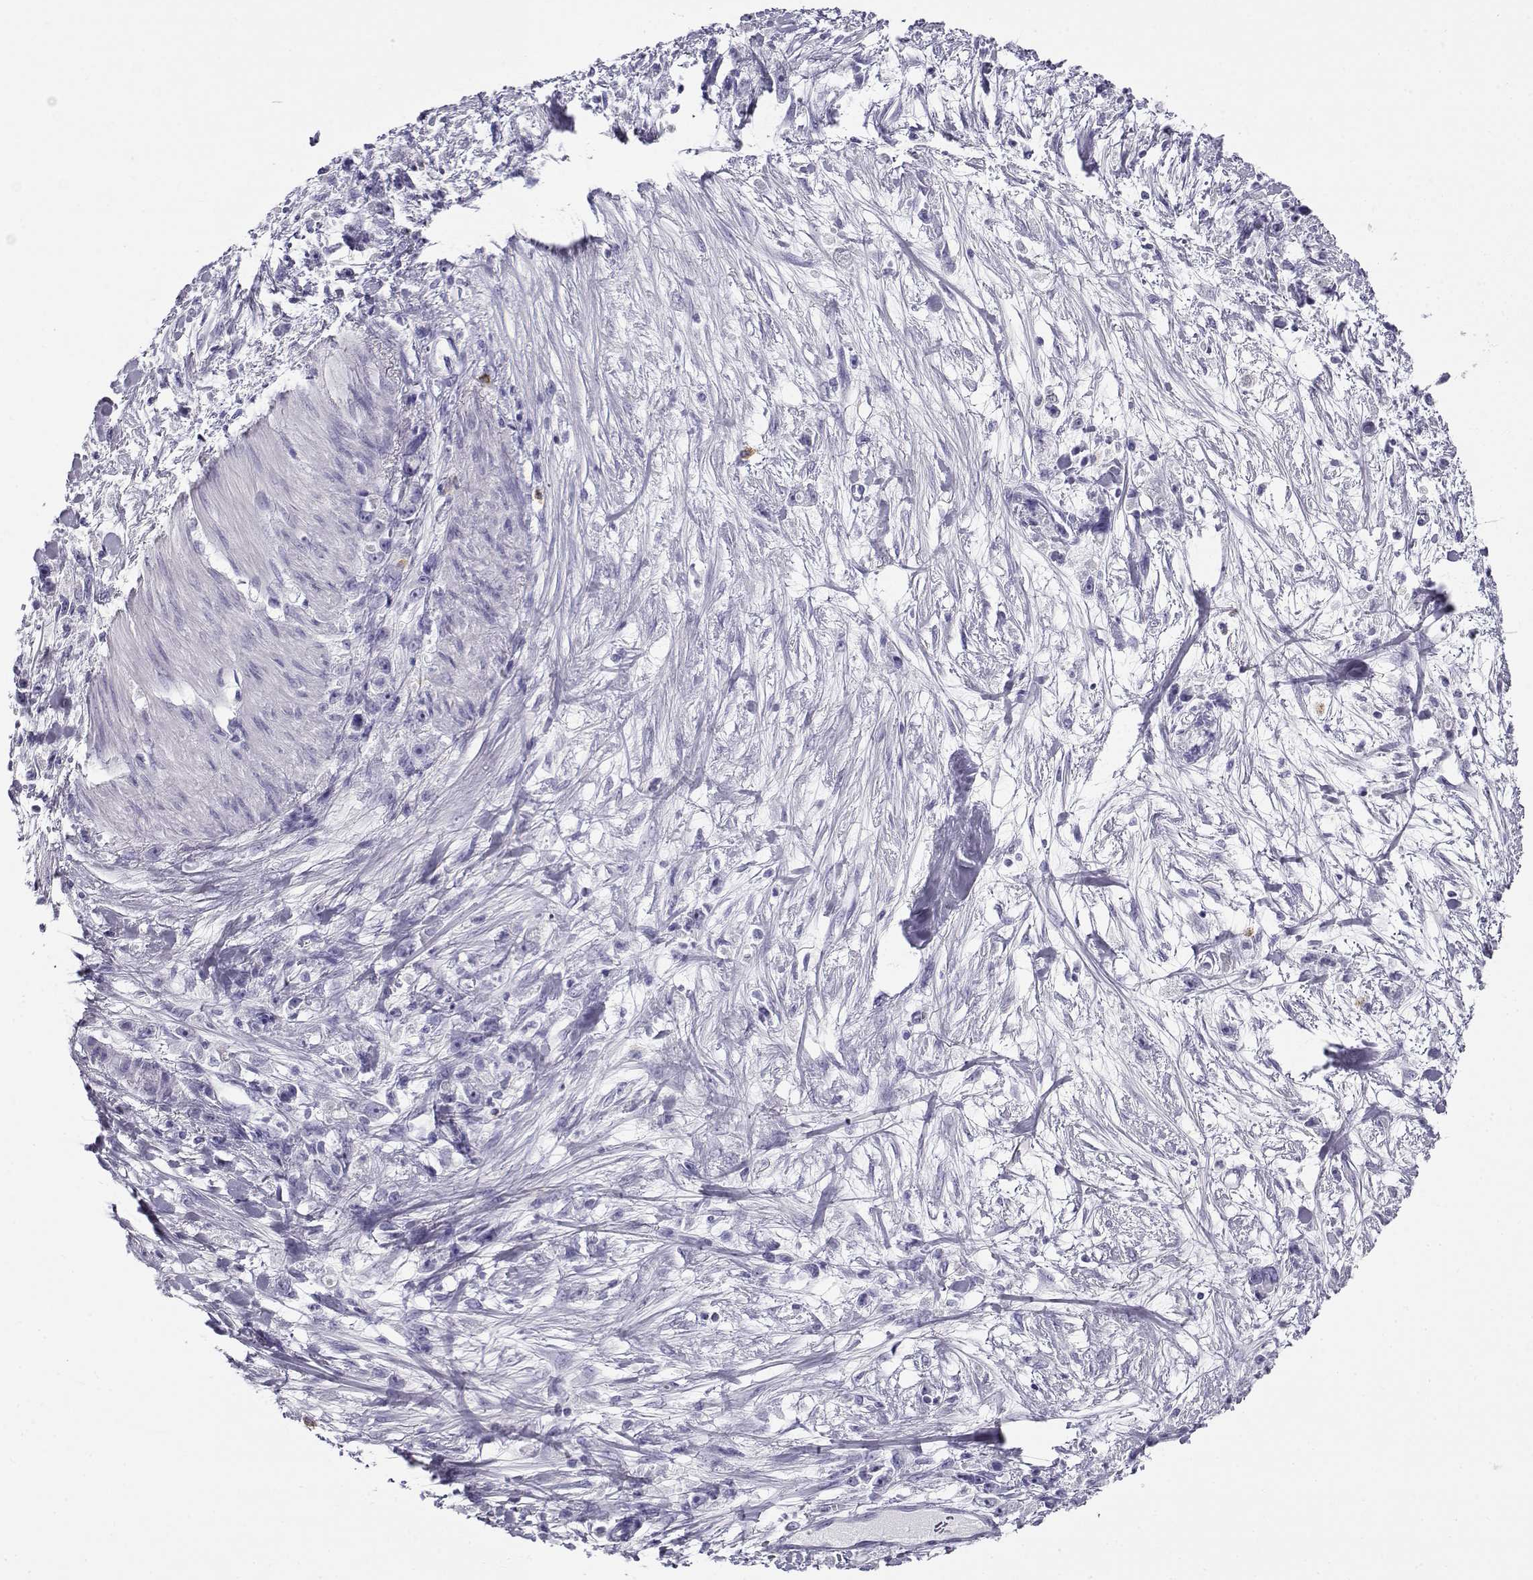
{"staining": {"intensity": "negative", "quantity": "none", "location": "none"}, "tissue": "stomach cancer", "cell_type": "Tumor cells", "image_type": "cancer", "snomed": [{"axis": "morphology", "description": "Adenocarcinoma, NOS"}, {"axis": "topography", "description": "Stomach"}], "caption": "The IHC photomicrograph has no significant expression in tumor cells of stomach adenocarcinoma tissue.", "gene": "CABS1", "patient": {"sex": "female", "age": 59}}